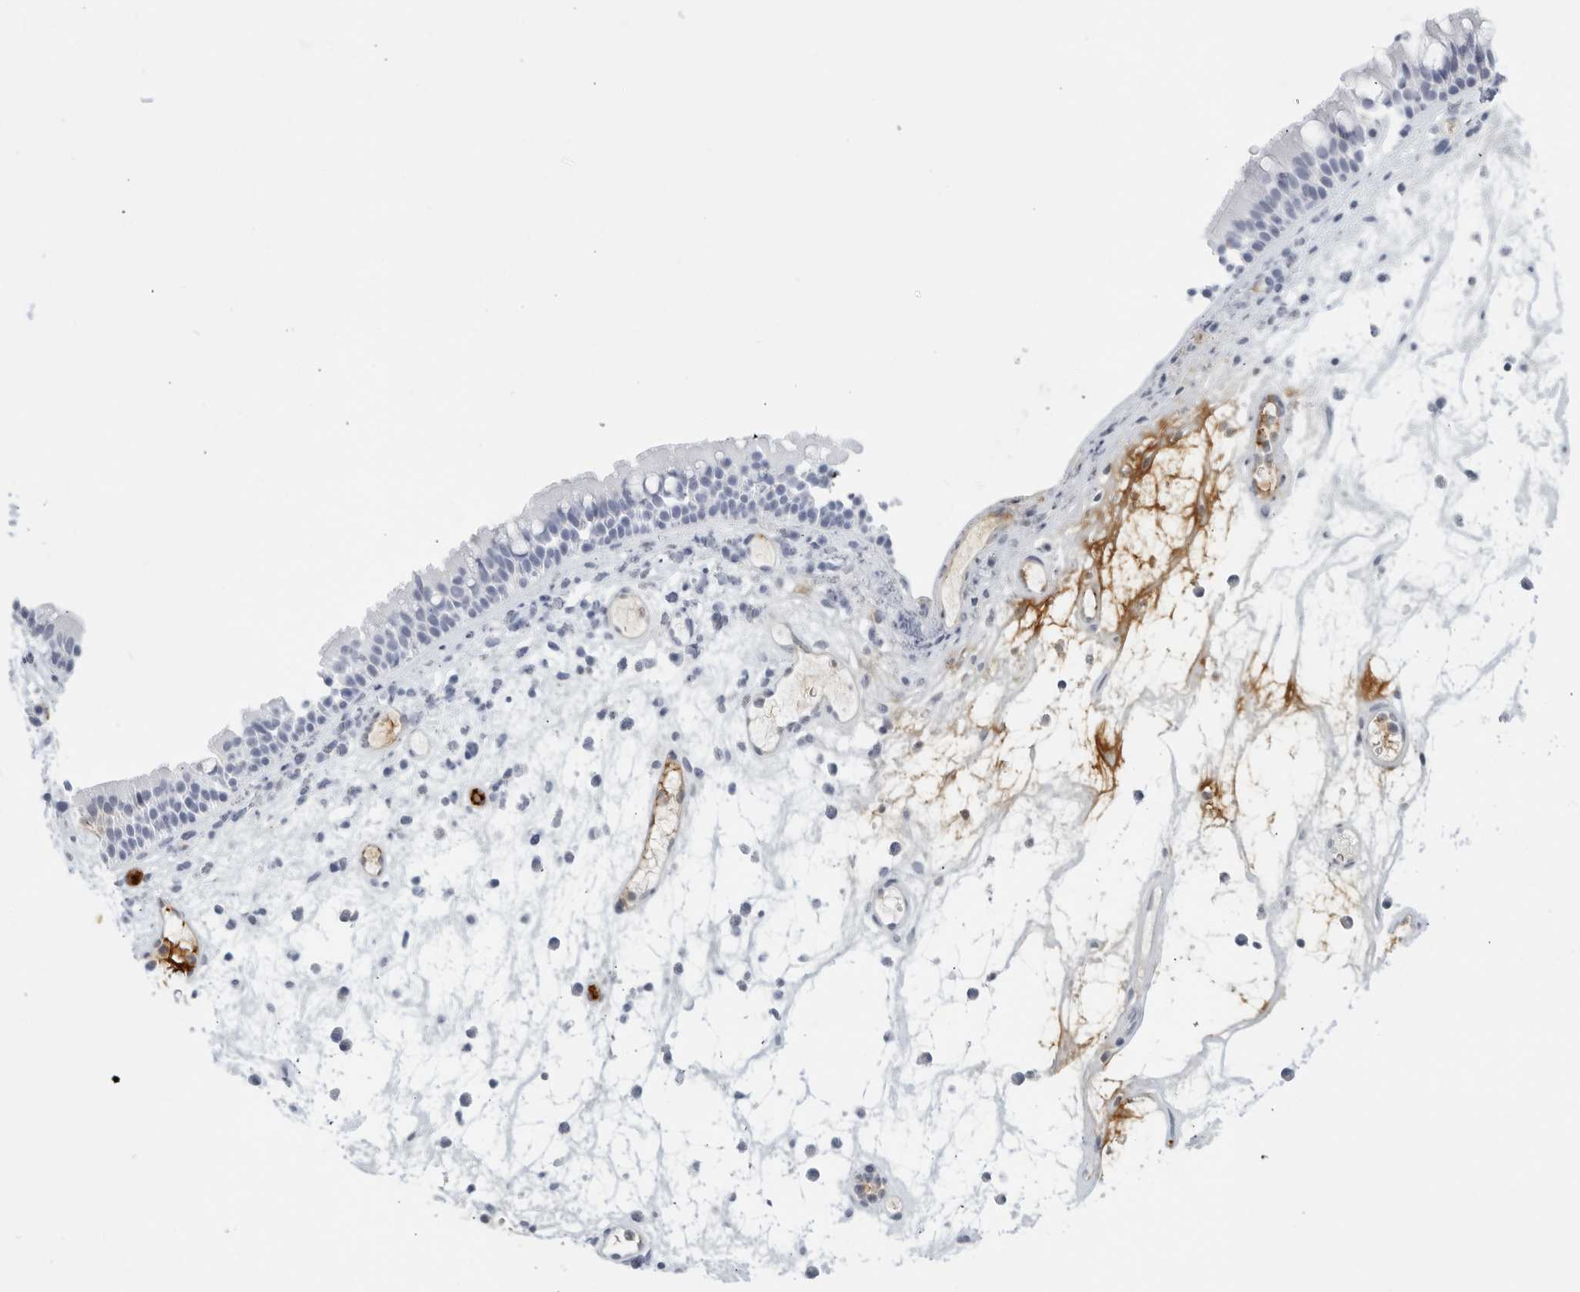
{"staining": {"intensity": "negative", "quantity": "none", "location": "none"}, "tissue": "nasopharynx", "cell_type": "Respiratory epithelial cells", "image_type": "normal", "snomed": [{"axis": "morphology", "description": "Normal tissue, NOS"}, {"axis": "morphology", "description": "Inflammation, NOS"}, {"axis": "morphology", "description": "Malignant melanoma, Metastatic site"}, {"axis": "topography", "description": "Nasopharynx"}], "caption": "High power microscopy photomicrograph of an immunohistochemistry image of unremarkable nasopharynx, revealing no significant positivity in respiratory epithelial cells.", "gene": "FGG", "patient": {"sex": "male", "age": 70}}